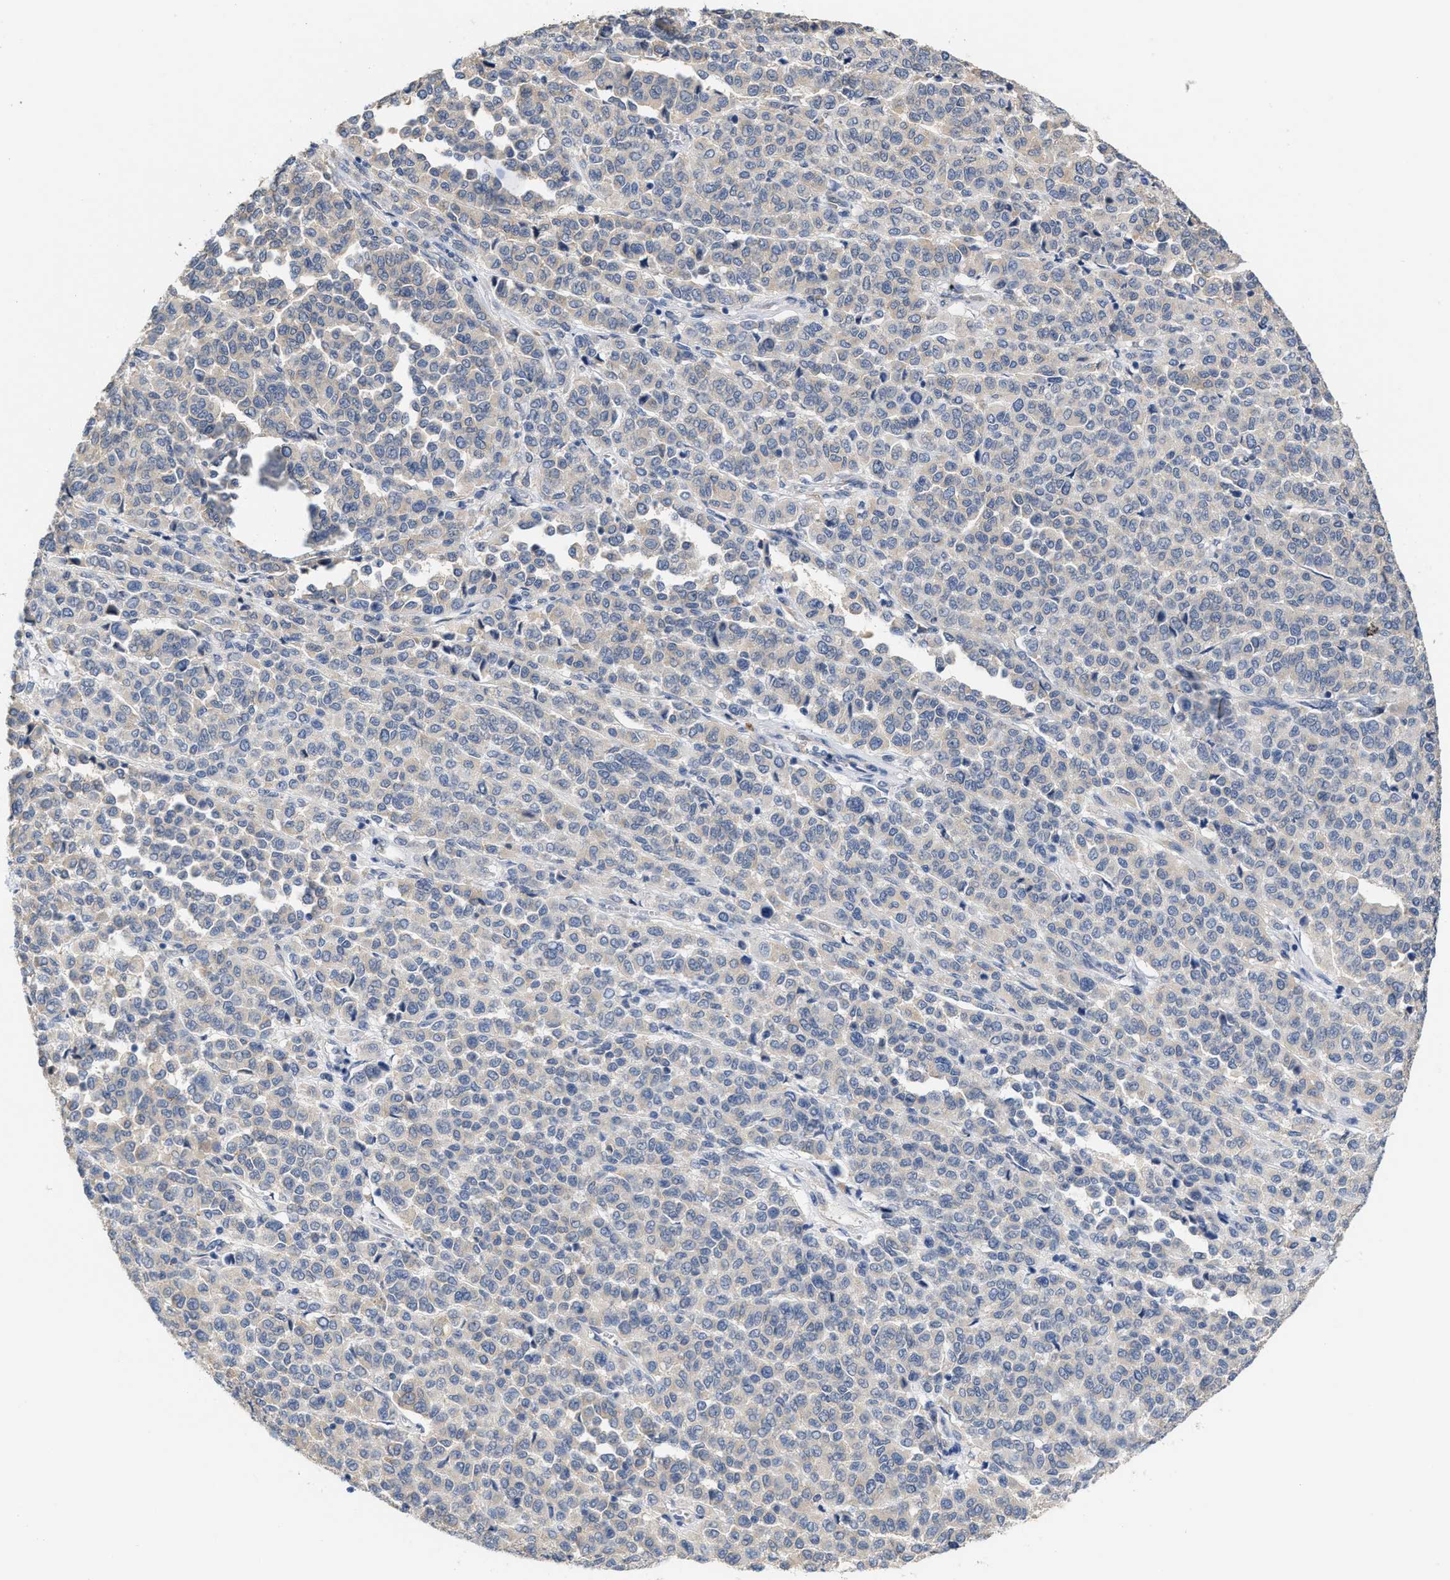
{"staining": {"intensity": "negative", "quantity": "none", "location": "none"}, "tissue": "melanoma", "cell_type": "Tumor cells", "image_type": "cancer", "snomed": [{"axis": "morphology", "description": "Malignant melanoma, Metastatic site"}, {"axis": "topography", "description": "Pancreas"}], "caption": "Melanoma was stained to show a protein in brown. There is no significant staining in tumor cells.", "gene": "RYR2", "patient": {"sex": "female", "age": 30}}